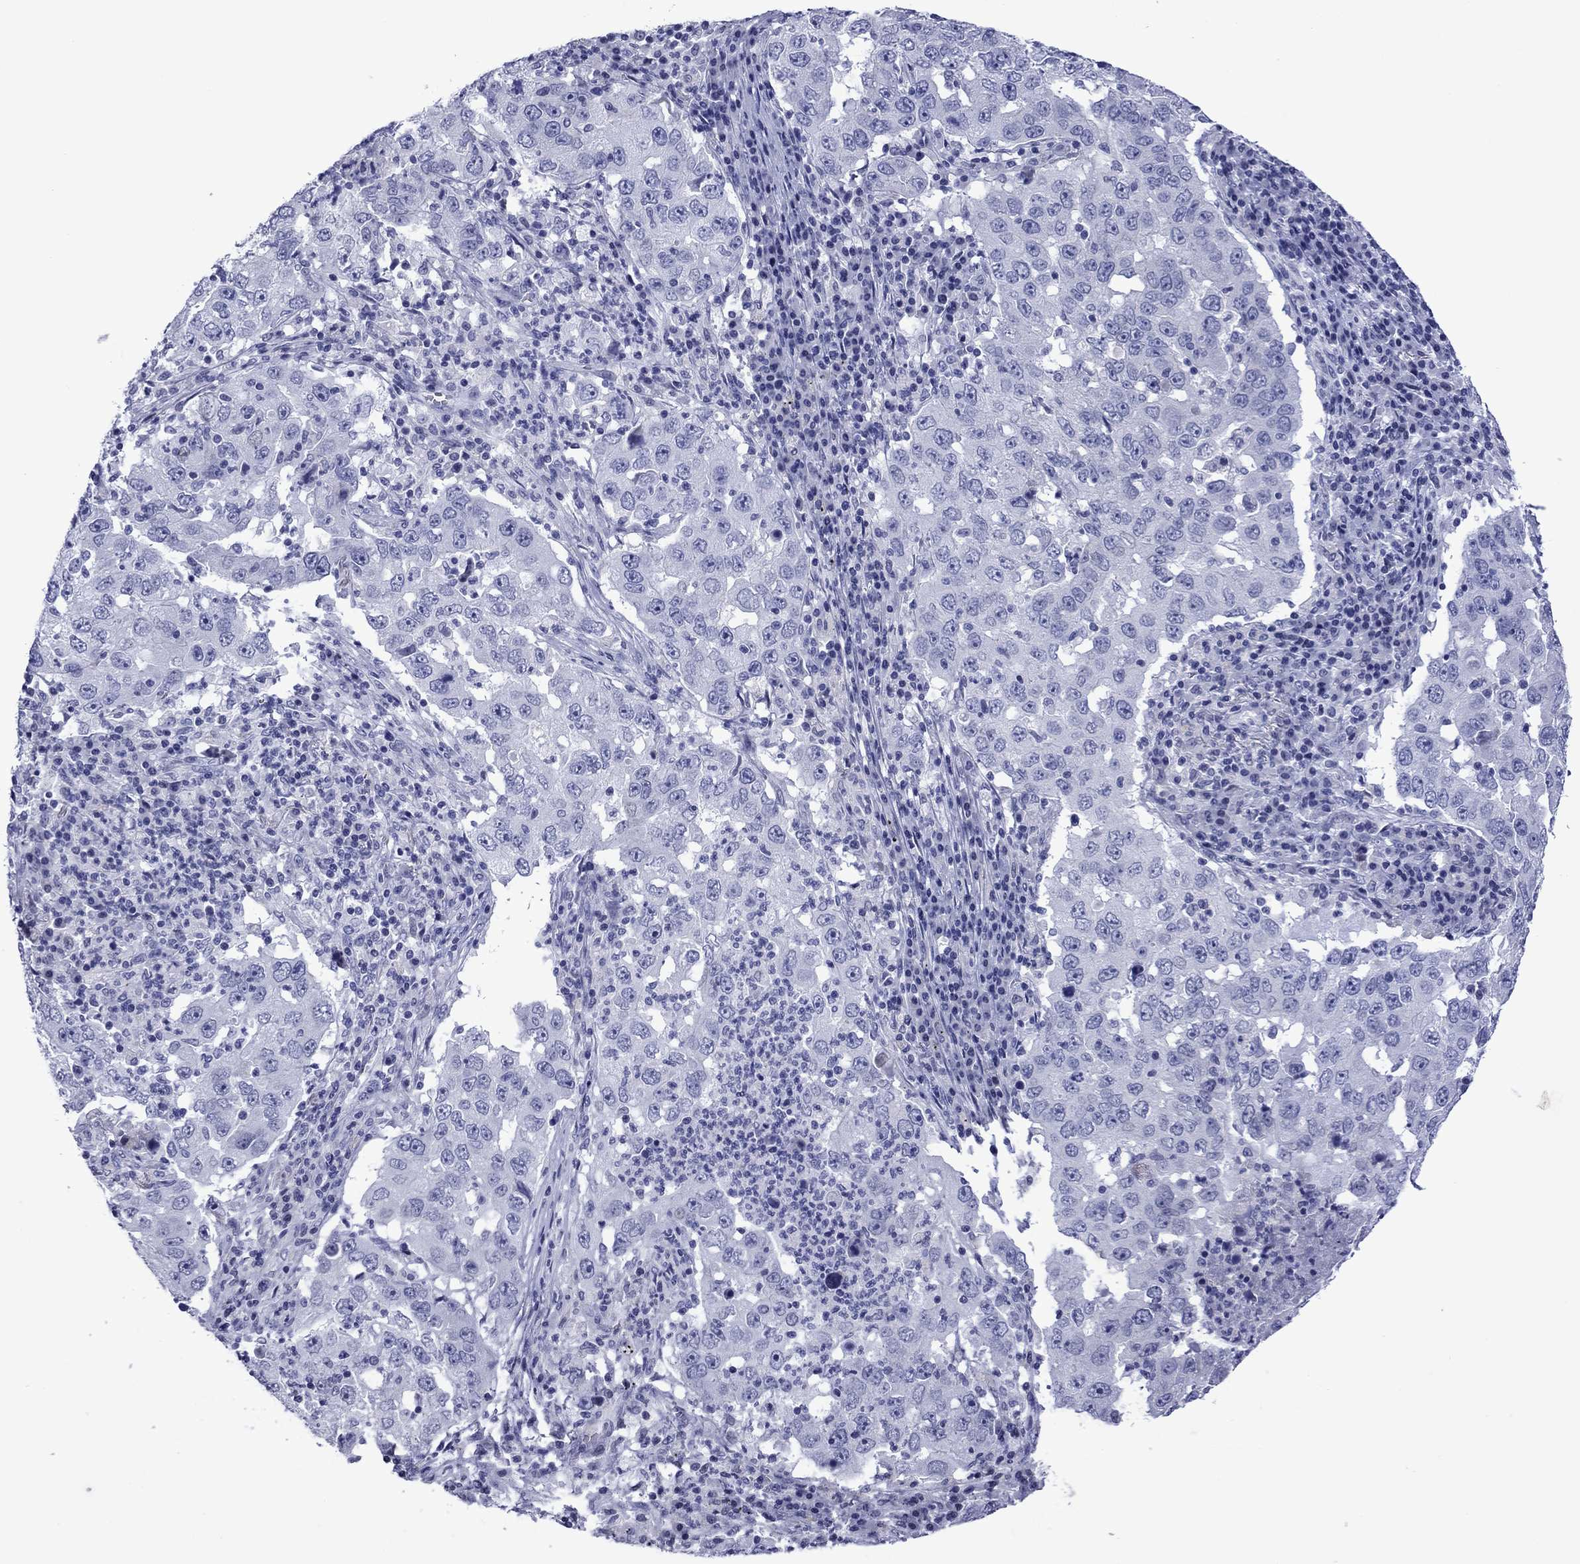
{"staining": {"intensity": "negative", "quantity": "none", "location": "none"}, "tissue": "lung cancer", "cell_type": "Tumor cells", "image_type": "cancer", "snomed": [{"axis": "morphology", "description": "Adenocarcinoma, NOS"}, {"axis": "topography", "description": "Lung"}], "caption": "High magnification brightfield microscopy of adenocarcinoma (lung) stained with DAB (3,3'-diaminobenzidine) (brown) and counterstained with hematoxylin (blue): tumor cells show no significant staining.", "gene": "PIWIL1", "patient": {"sex": "male", "age": 73}}